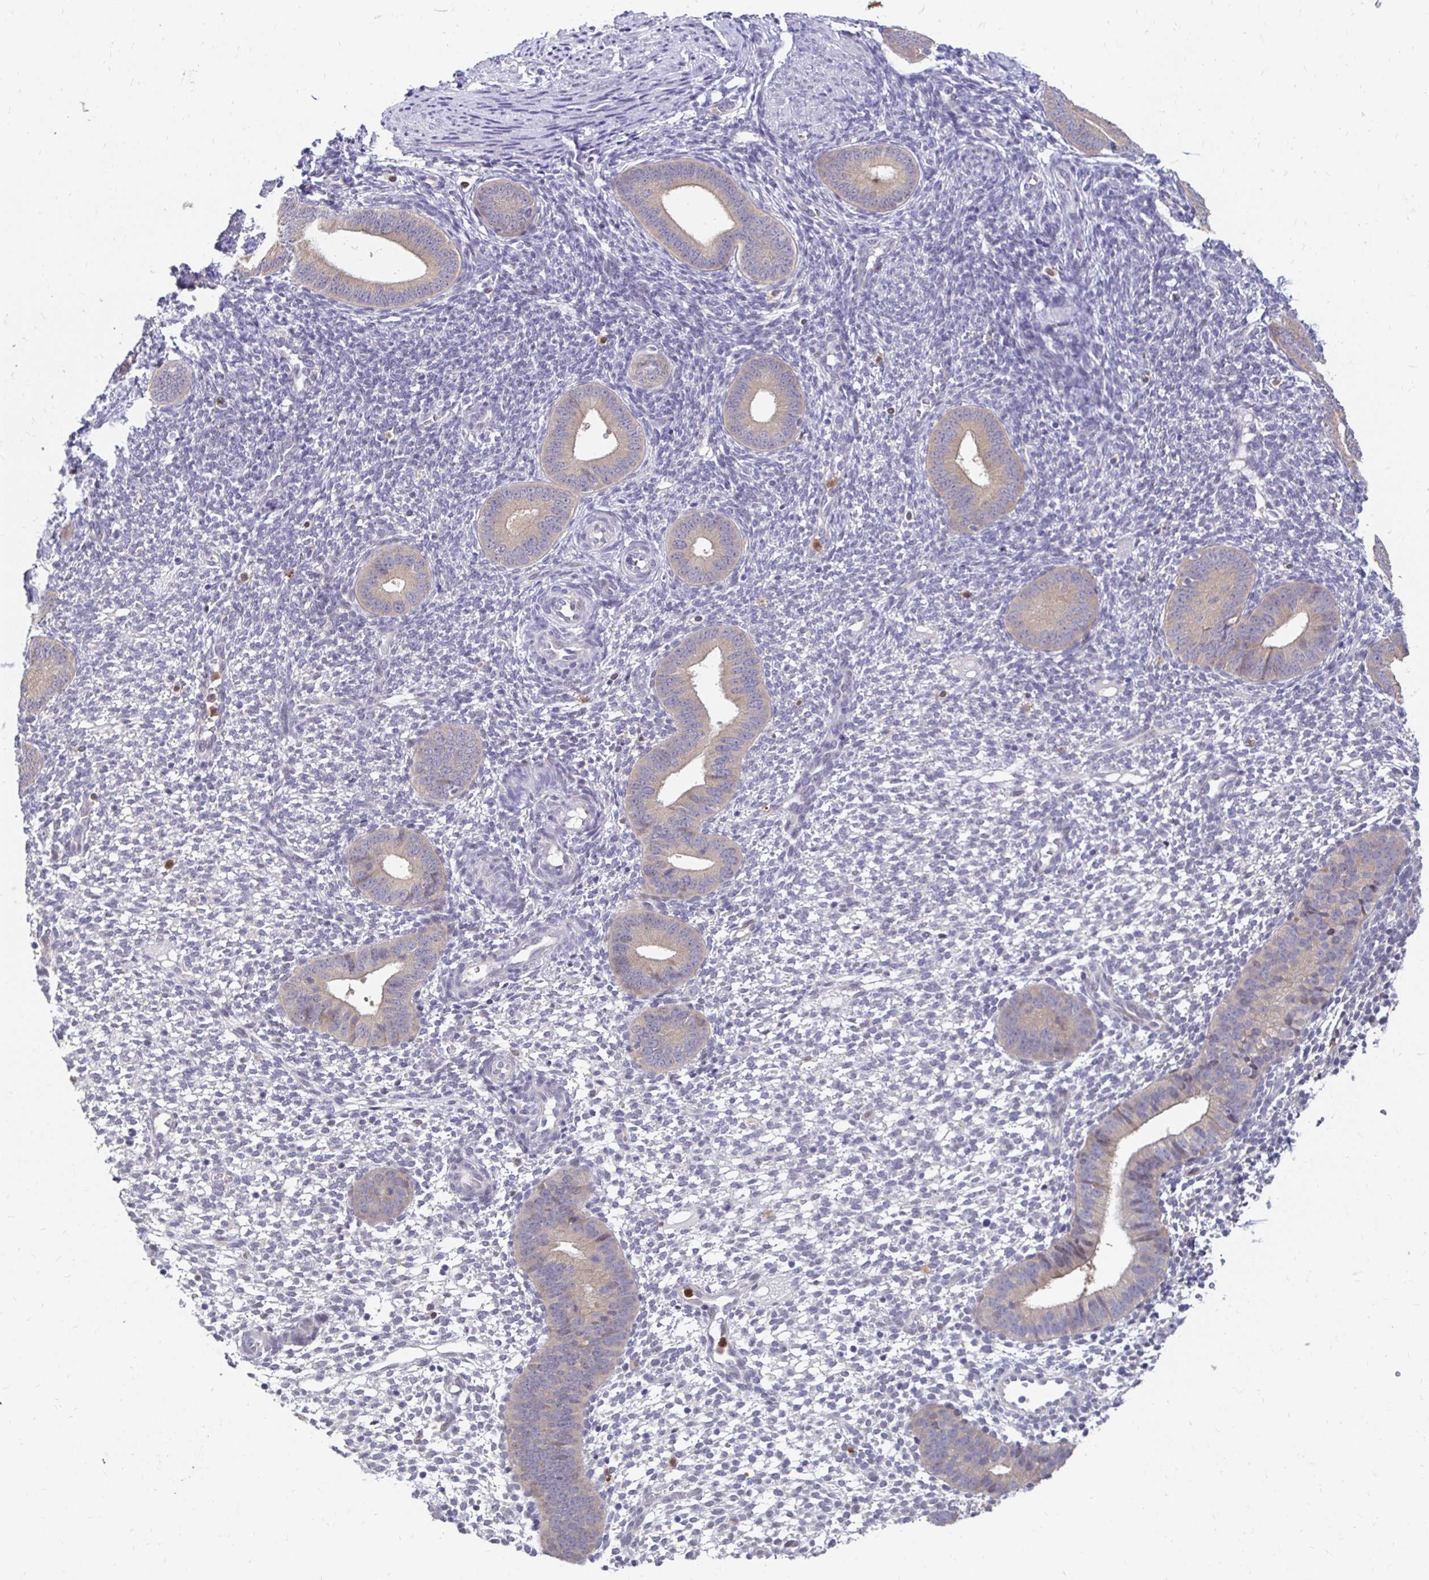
{"staining": {"intensity": "negative", "quantity": "none", "location": "none"}, "tissue": "endometrium", "cell_type": "Cells in endometrial stroma", "image_type": "normal", "snomed": [{"axis": "morphology", "description": "Normal tissue, NOS"}, {"axis": "topography", "description": "Endometrium"}], "caption": "Immunohistochemistry (IHC) photomicrograph of unremarkable endometrium: endometrium stained with DAB (3,3'-diaminobenzidine) shows no significant protein positivity in cells in endometrial stroma.", "gene": "PADI2", "patient": {"sex": "female", "age": 40}}